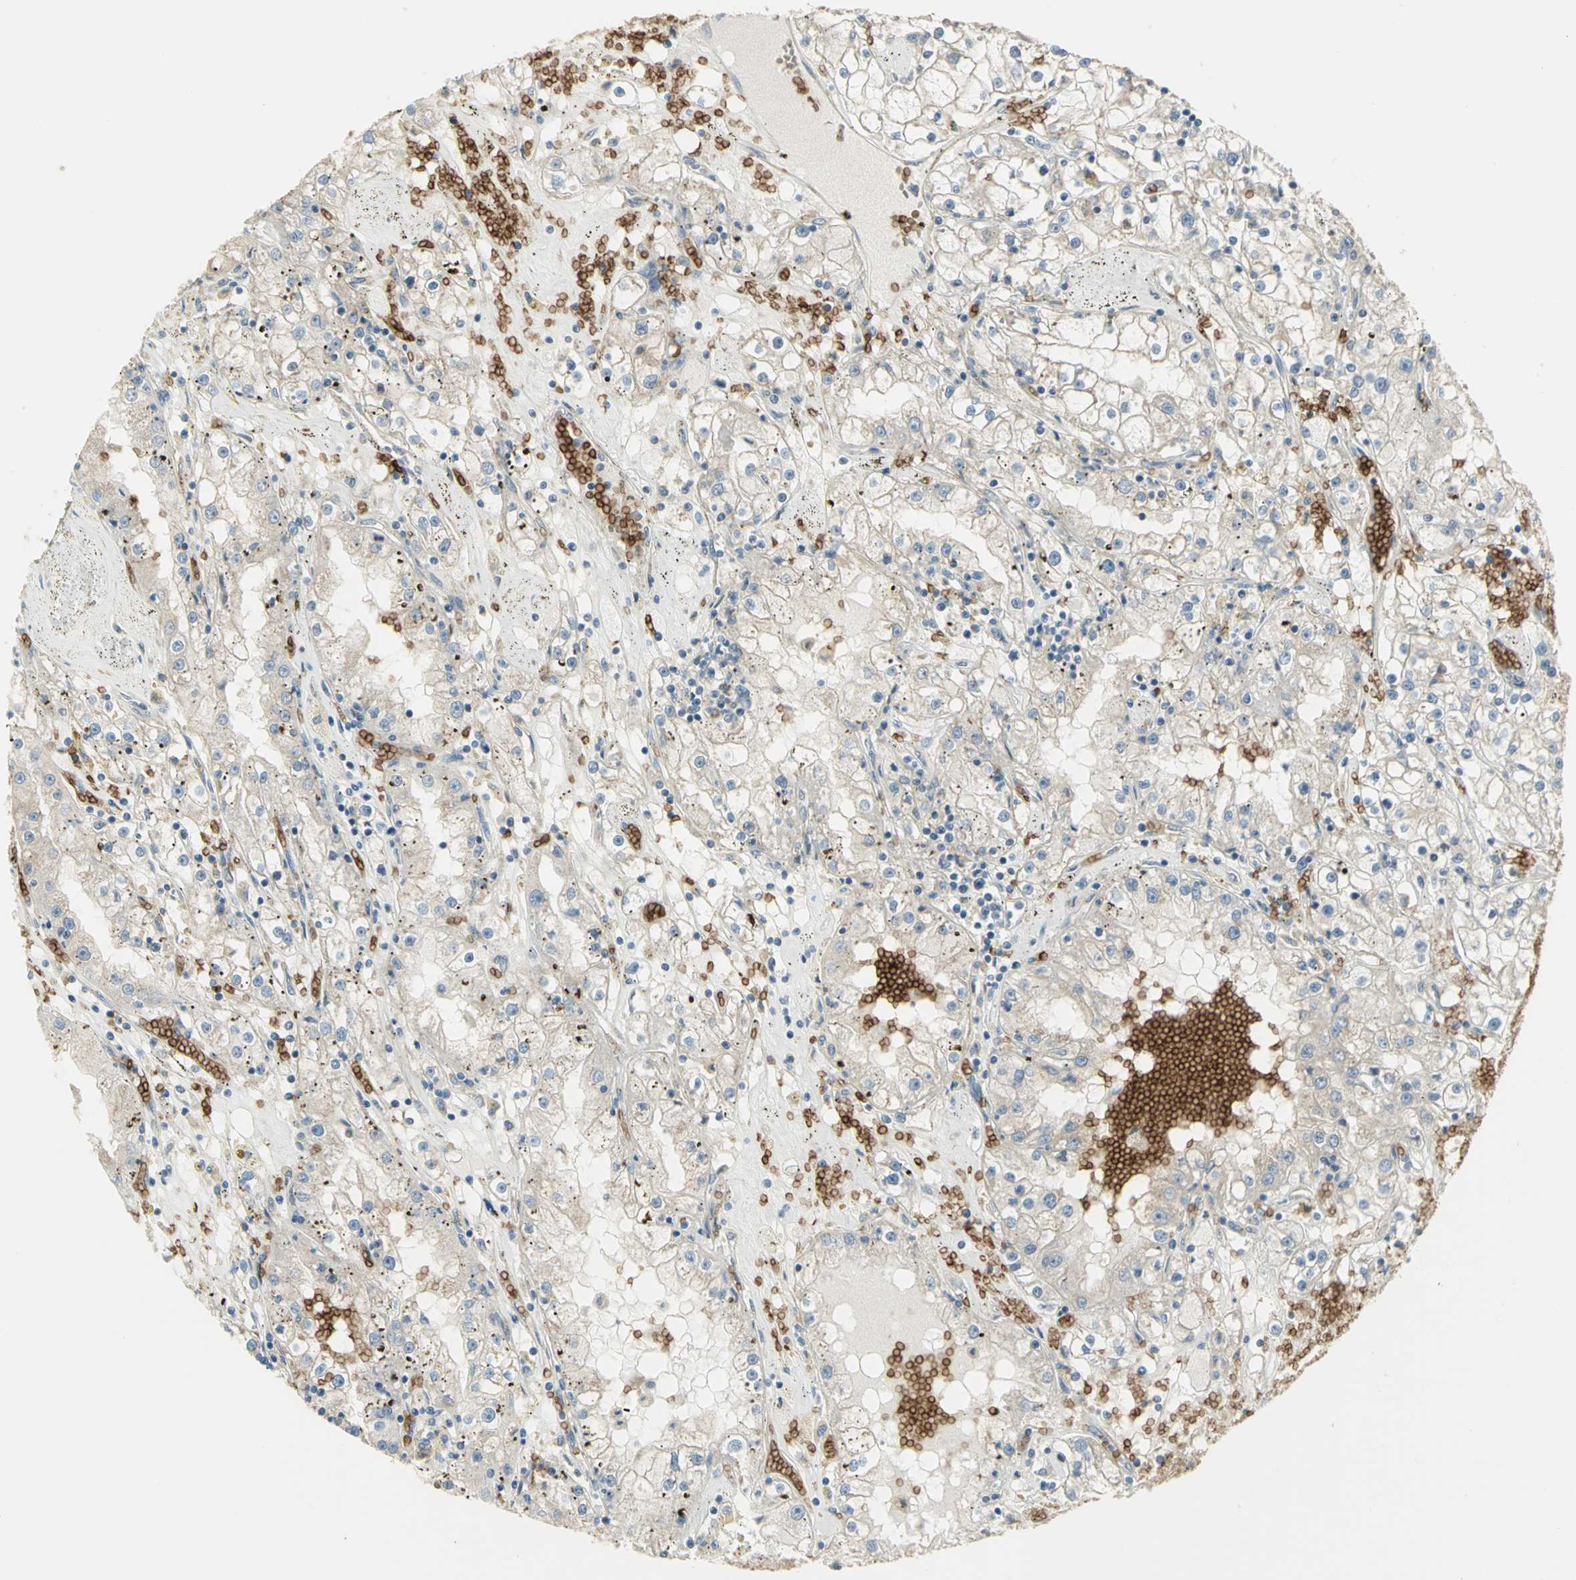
{"staining": {"intensity": "negative", "quantity": "none", "location": "none"}, "tissue": "renal cancer", "cell_type": "Tumor cells", "image_type": "cancer", "snomed": [{"axis": "morphology", "description": "Adenocarcinoma, NOS"}, {"axis": "topography", "description": "Kidney"}], "caption": "Tumor cells are negative for brown protein staining in renal cancer (adenocarcinoma). The staining was performed using DAB (3,3'-diaminobenzidine) to visualize the protein expression in brown, while the nuclei were stained in blue with hematoxylin (Magnification: 20x).", "gene": "ANK1", "patient": {"sex": "male", "age": 56}}